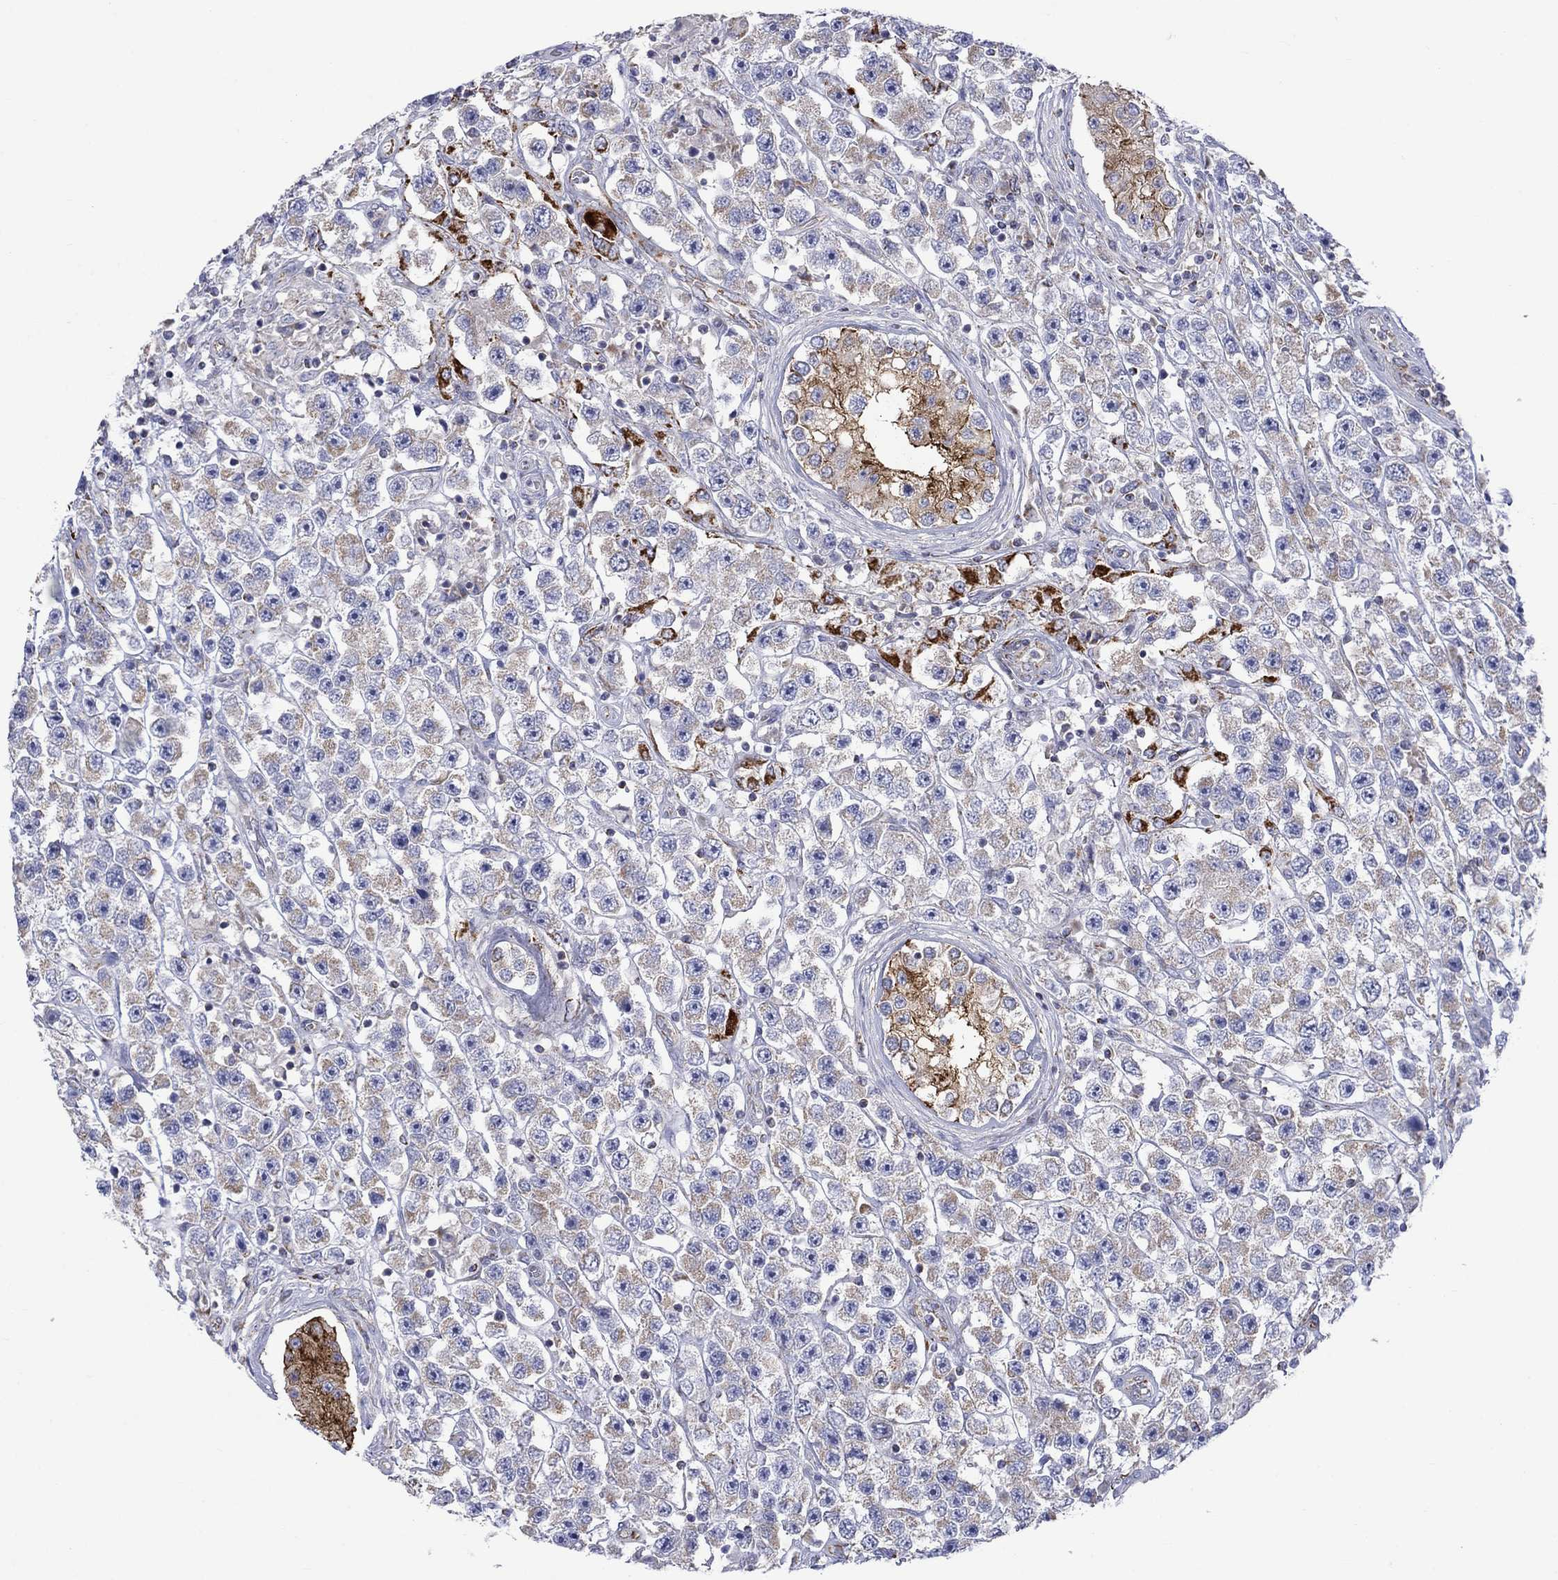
{"staining": {"intensity": "weak", "quantity": "25%-75%", "location": "cytoplasmic/membranous"}, "tissue": "testis cancer", "cell_type": "Tumor cells", "image_type": "cancer", "snomed": [{"axis": "morphology", "description": "Seminoma, NOS"}, {"axis": "topography", "description": "Testis"}], "caption": "Seminoma (testis) stained for a protein (brown) exhibits weak cytoplasmic/membranous positive positivity in about 25%-75% of tumor cells.", "gene": "CISD1", "patient": {"sex": "male", "age": 45}}